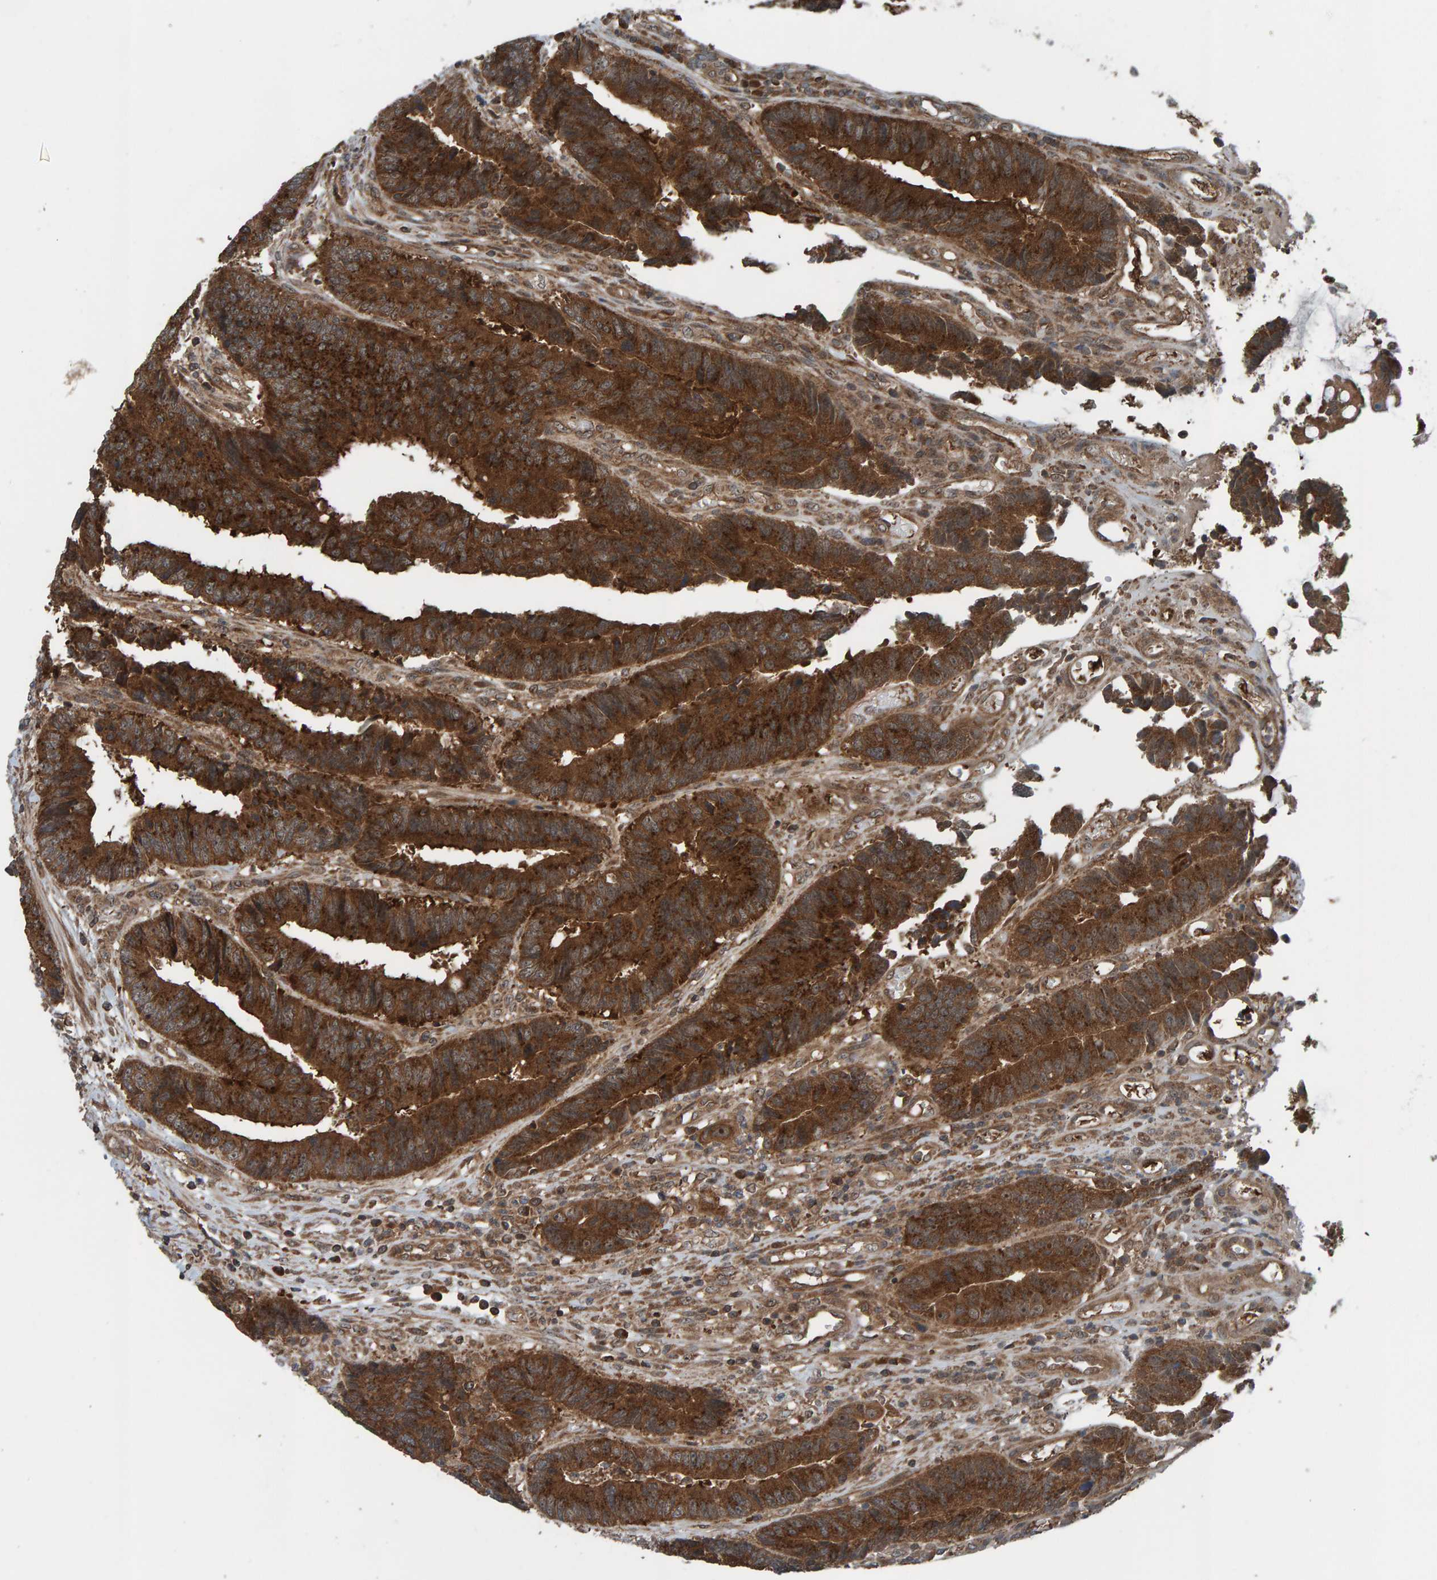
{"staining": {"intensity": "strong", "quantity": ">75%", "location": "cytoplasmic/membranous"}, "tissue": "colorectal cancer", "cell_type": "Tumor cells", "image_type": "cancer", "snomed": [{"axis": "morphology", "description": "Adenocarcinoma, NOS"}, {"axis": "topography", "description": "Rectum"}], "caption": "High-power microscopy captured an immunohistochemistry (IHC) photomicrograph of colorectal cancer (adenocarcinoma), revealing strong cytoplasmic/membranous staining in about >75% of tumor cells. Using DAB (brown) and hematoxylin (blue) stains, captured at high magnification using brightfield microscopy.", "gene": "CUEDC1", "patient": {"sex": "male", "age": 84}}